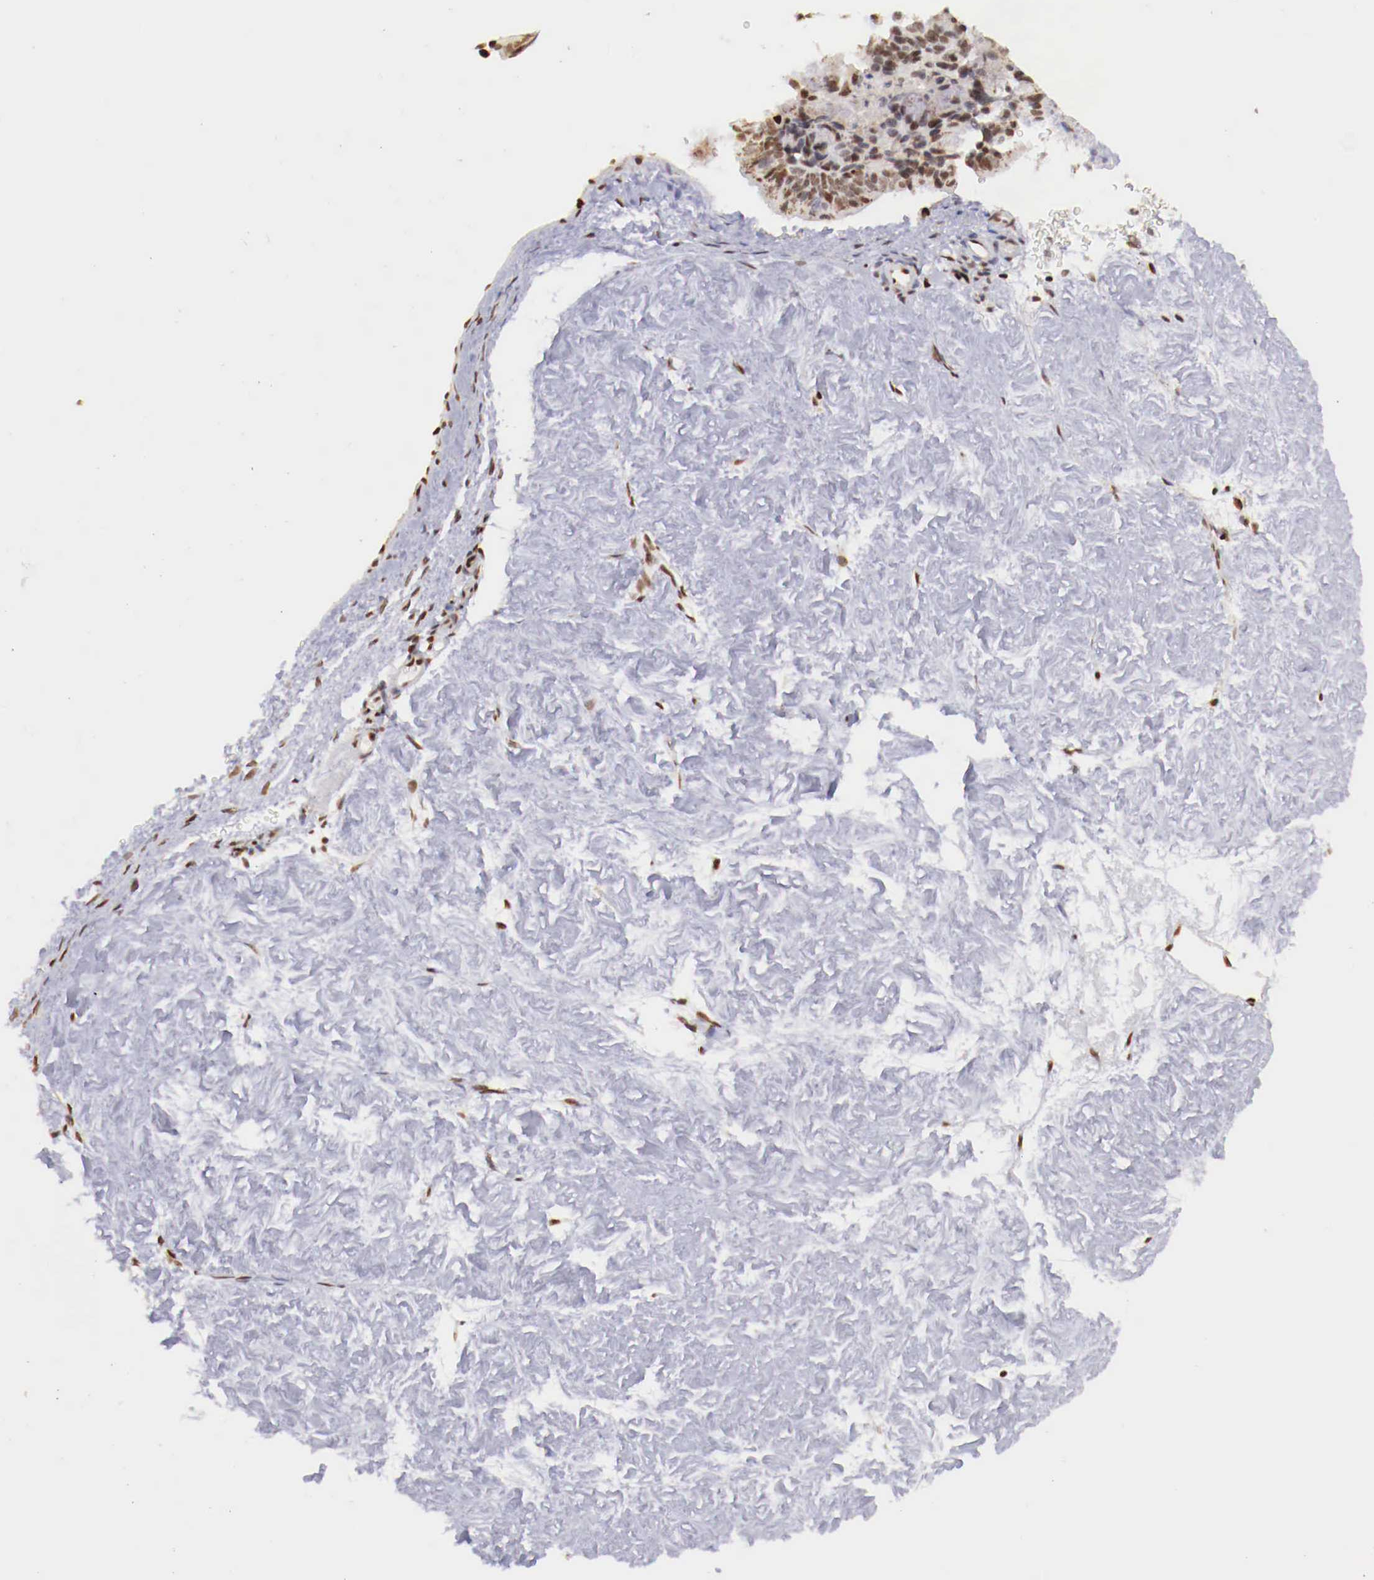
{"staining": {"intensity": "moderate", "quantity": ">75%", "location": "nuclear"}, "tissue": "ovarian cancer", "cell_type": "Tumor cells", "image_type": "cancer", "snomed": [{"axis": "morphology", "description": "Carcinoma, endometroid"}, {"axis": "topography", "description": "Ovary"}], "caption": "Protein expression analysis of ovarian cancer (endometroid carcinoma) exhibits moderate nuclear expression in about >75% of tumor cells.", "gene": "MAX", "patient": {"sex": "female", "age": 52}}